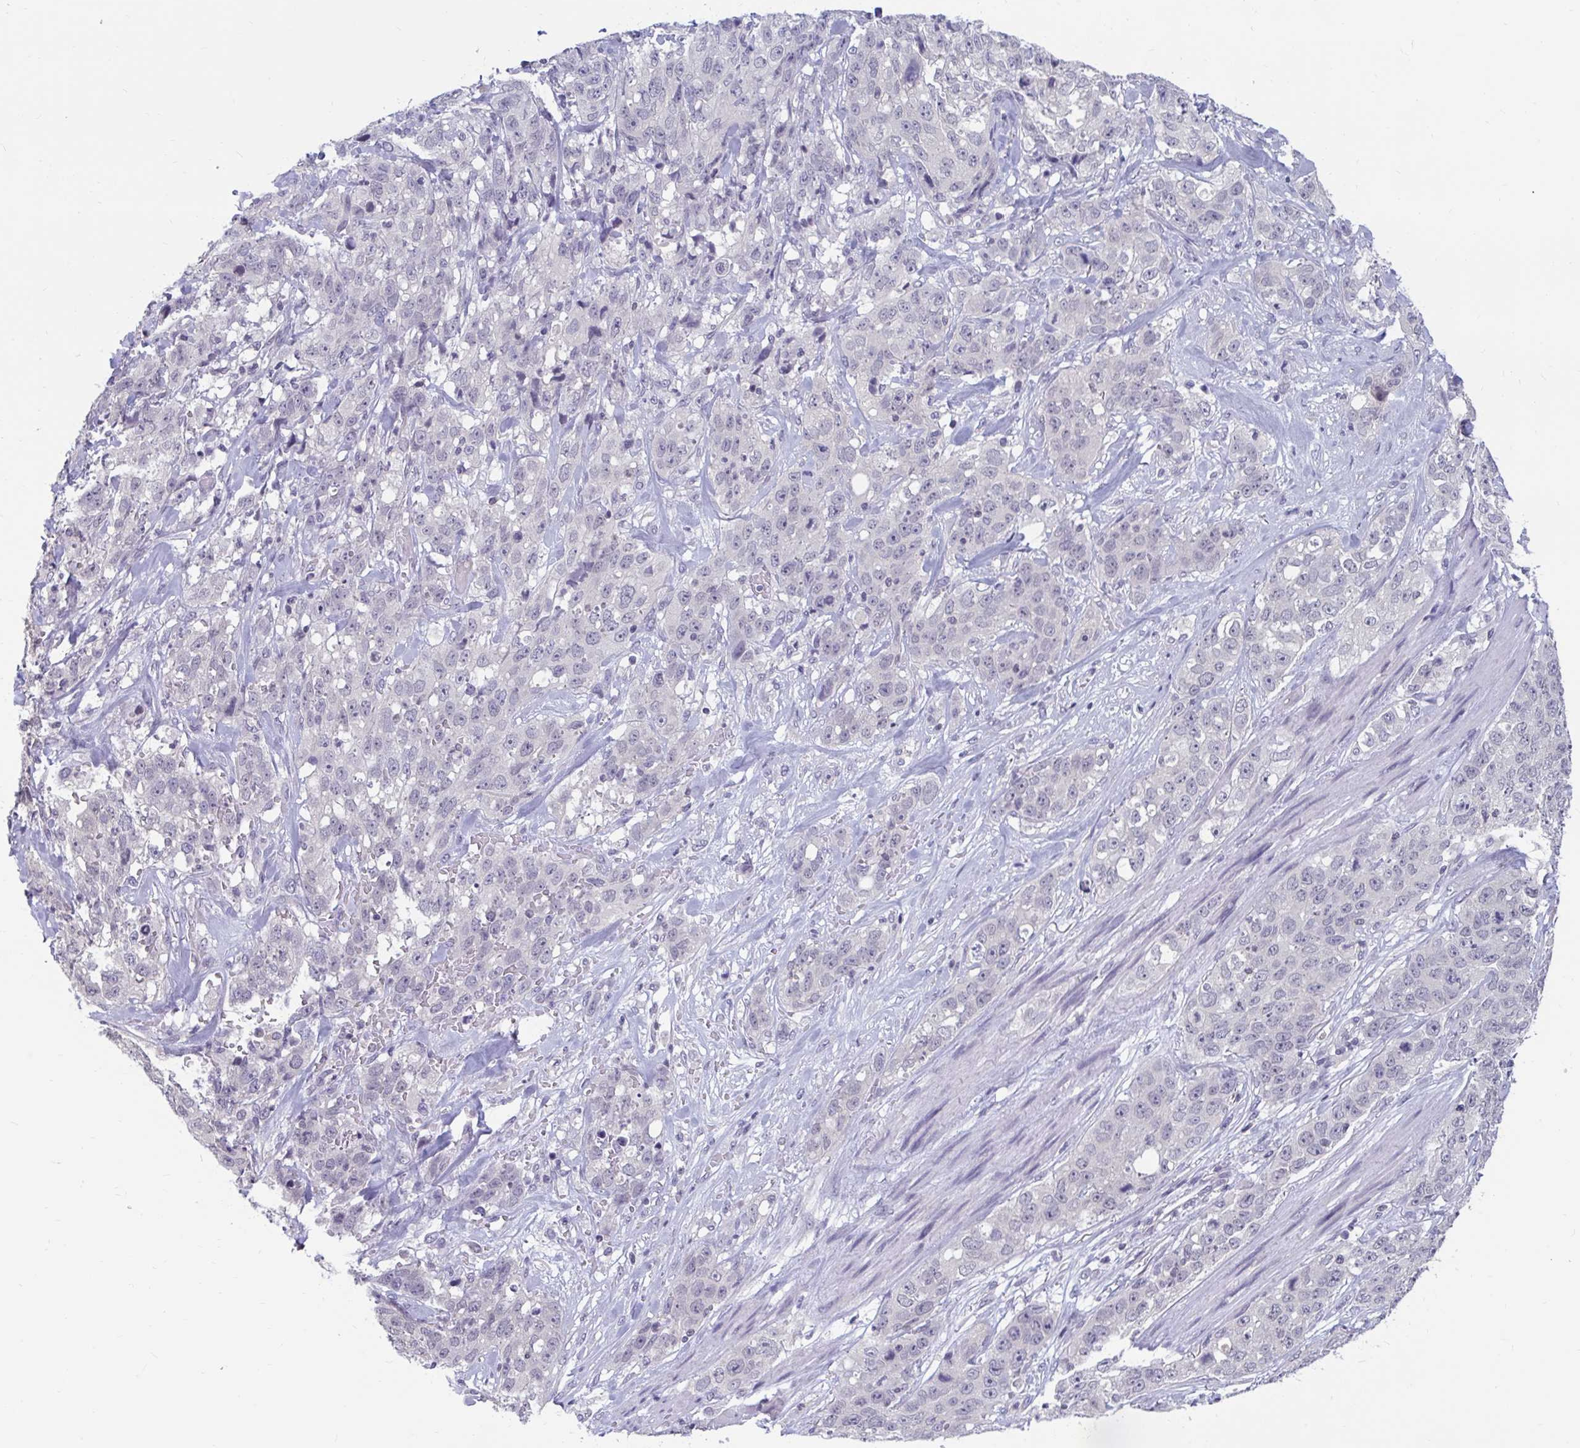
{"staining": {"intensity": "negative", "quantity": "none", "location": "none"}, "tissue": "stomach cancer", "cell_type": "Tumor cells", "image_type": "cancer", "snomed": [{"axis": "morphology", "description": "Adenocarcinoma, NOS"}, {"axis": "topography", "description": "Stomach"}], "caption": "Immunohistochemical staining of stomach cancer (adenocarcinoma) reveals no significant staining in tumor cells. (Stains: DAB immunohistochemistry (IHC) with hematoxylin counter stain, Microscopy: brightfield microscopy at high magnification).", "gene": "ARPP19", "patient": {"sex": "male", "age": 48}}